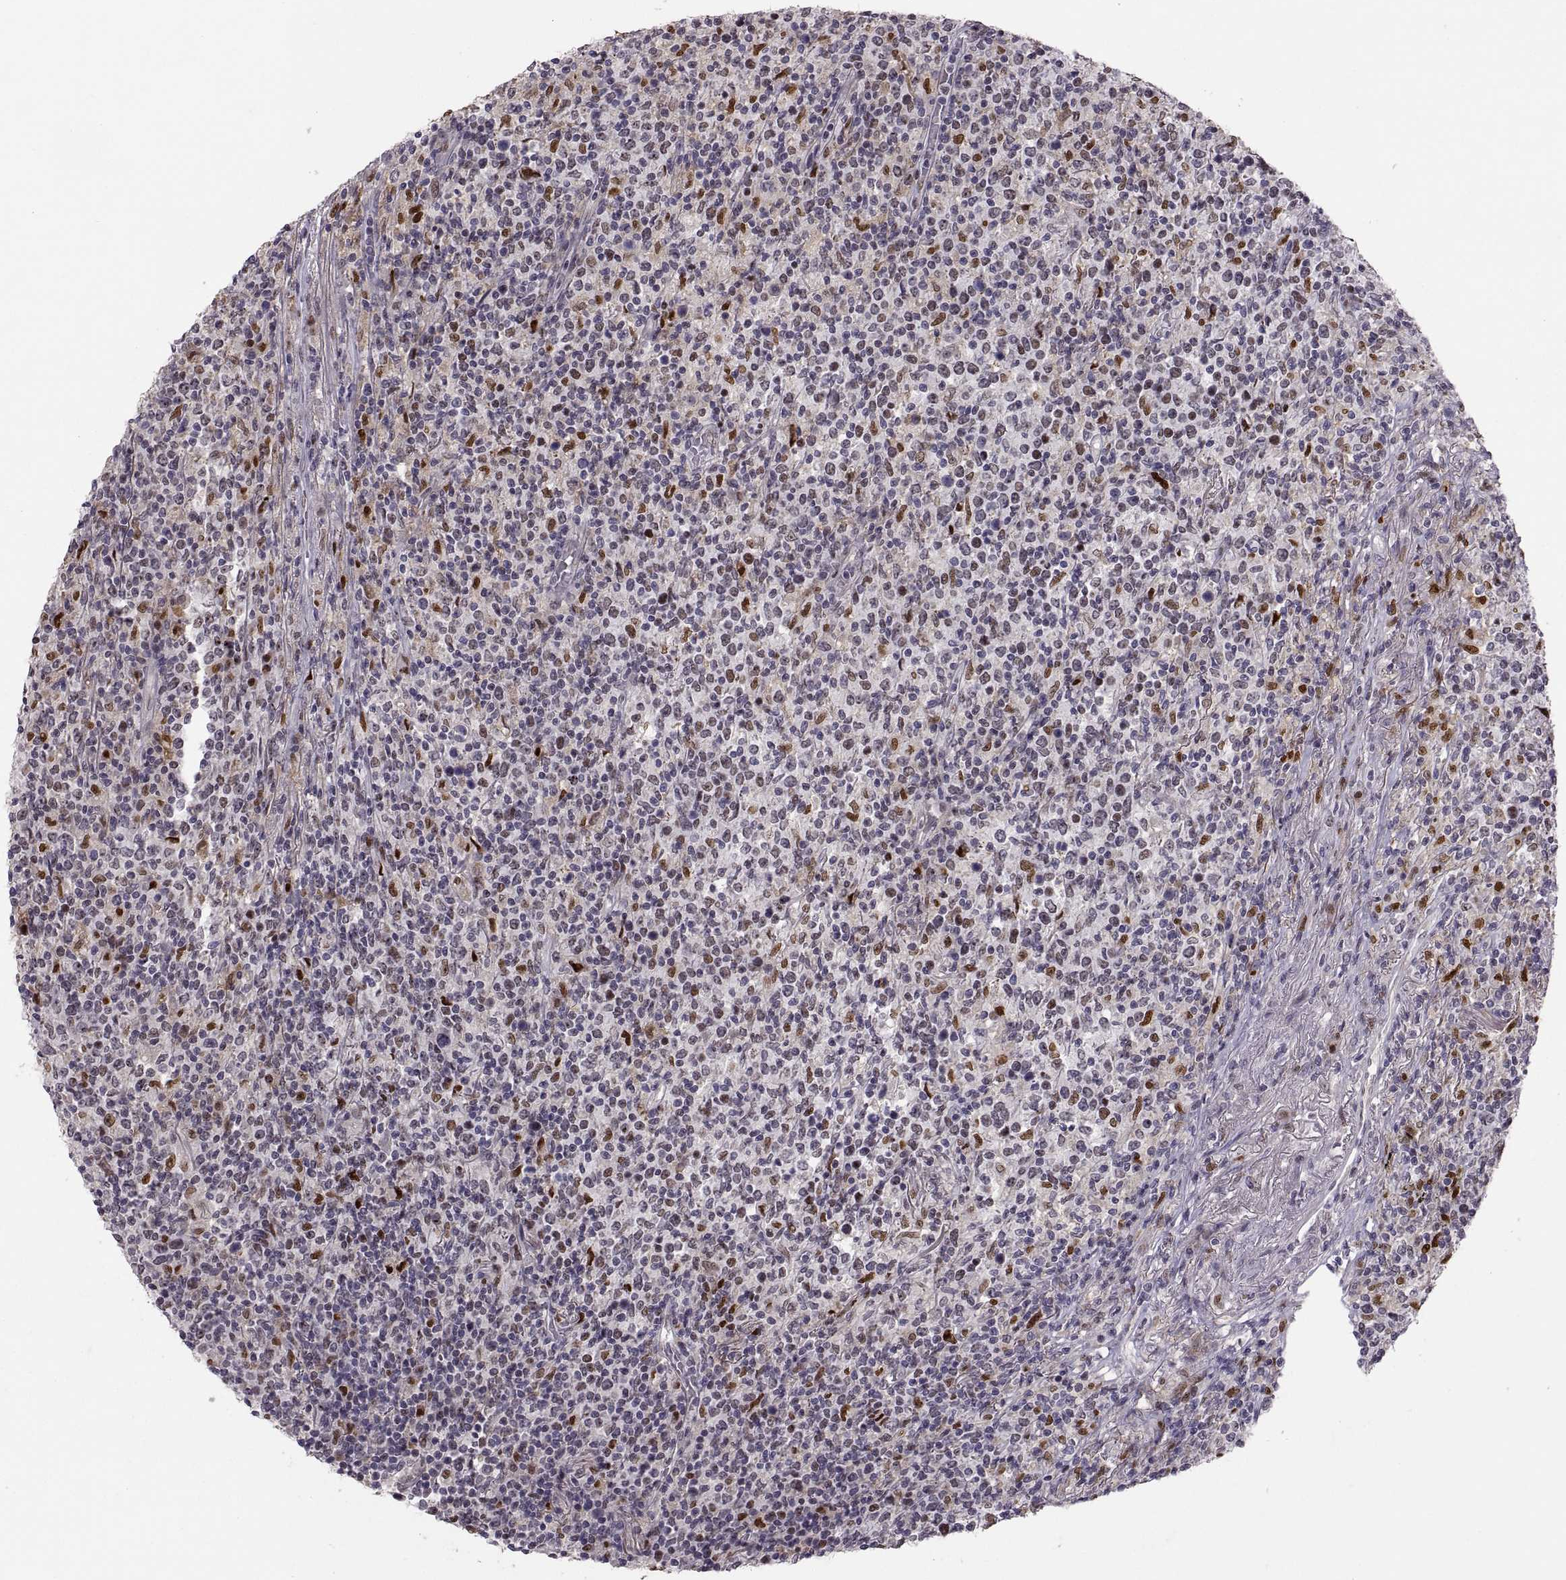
{"staining": {"intensity": "strong", "quantity": "<25%", "location": "nuclear"}, "tissue": "lymphoma", "cell_type": "Tumor cells", "image_type": "cancer", "snomed": [{"axis": "morphology", "description": "Malignant lymphoma, non-Hodgkin's type, High grade"}, {"axis": "topography", "description": "Lung"}], "caption": "Protein staining displays strong nuclear staining in about <25% of tumor cells in lymphoma.", "gene": "SNAI1", "patient": {"sex": "male", "age": 79}}